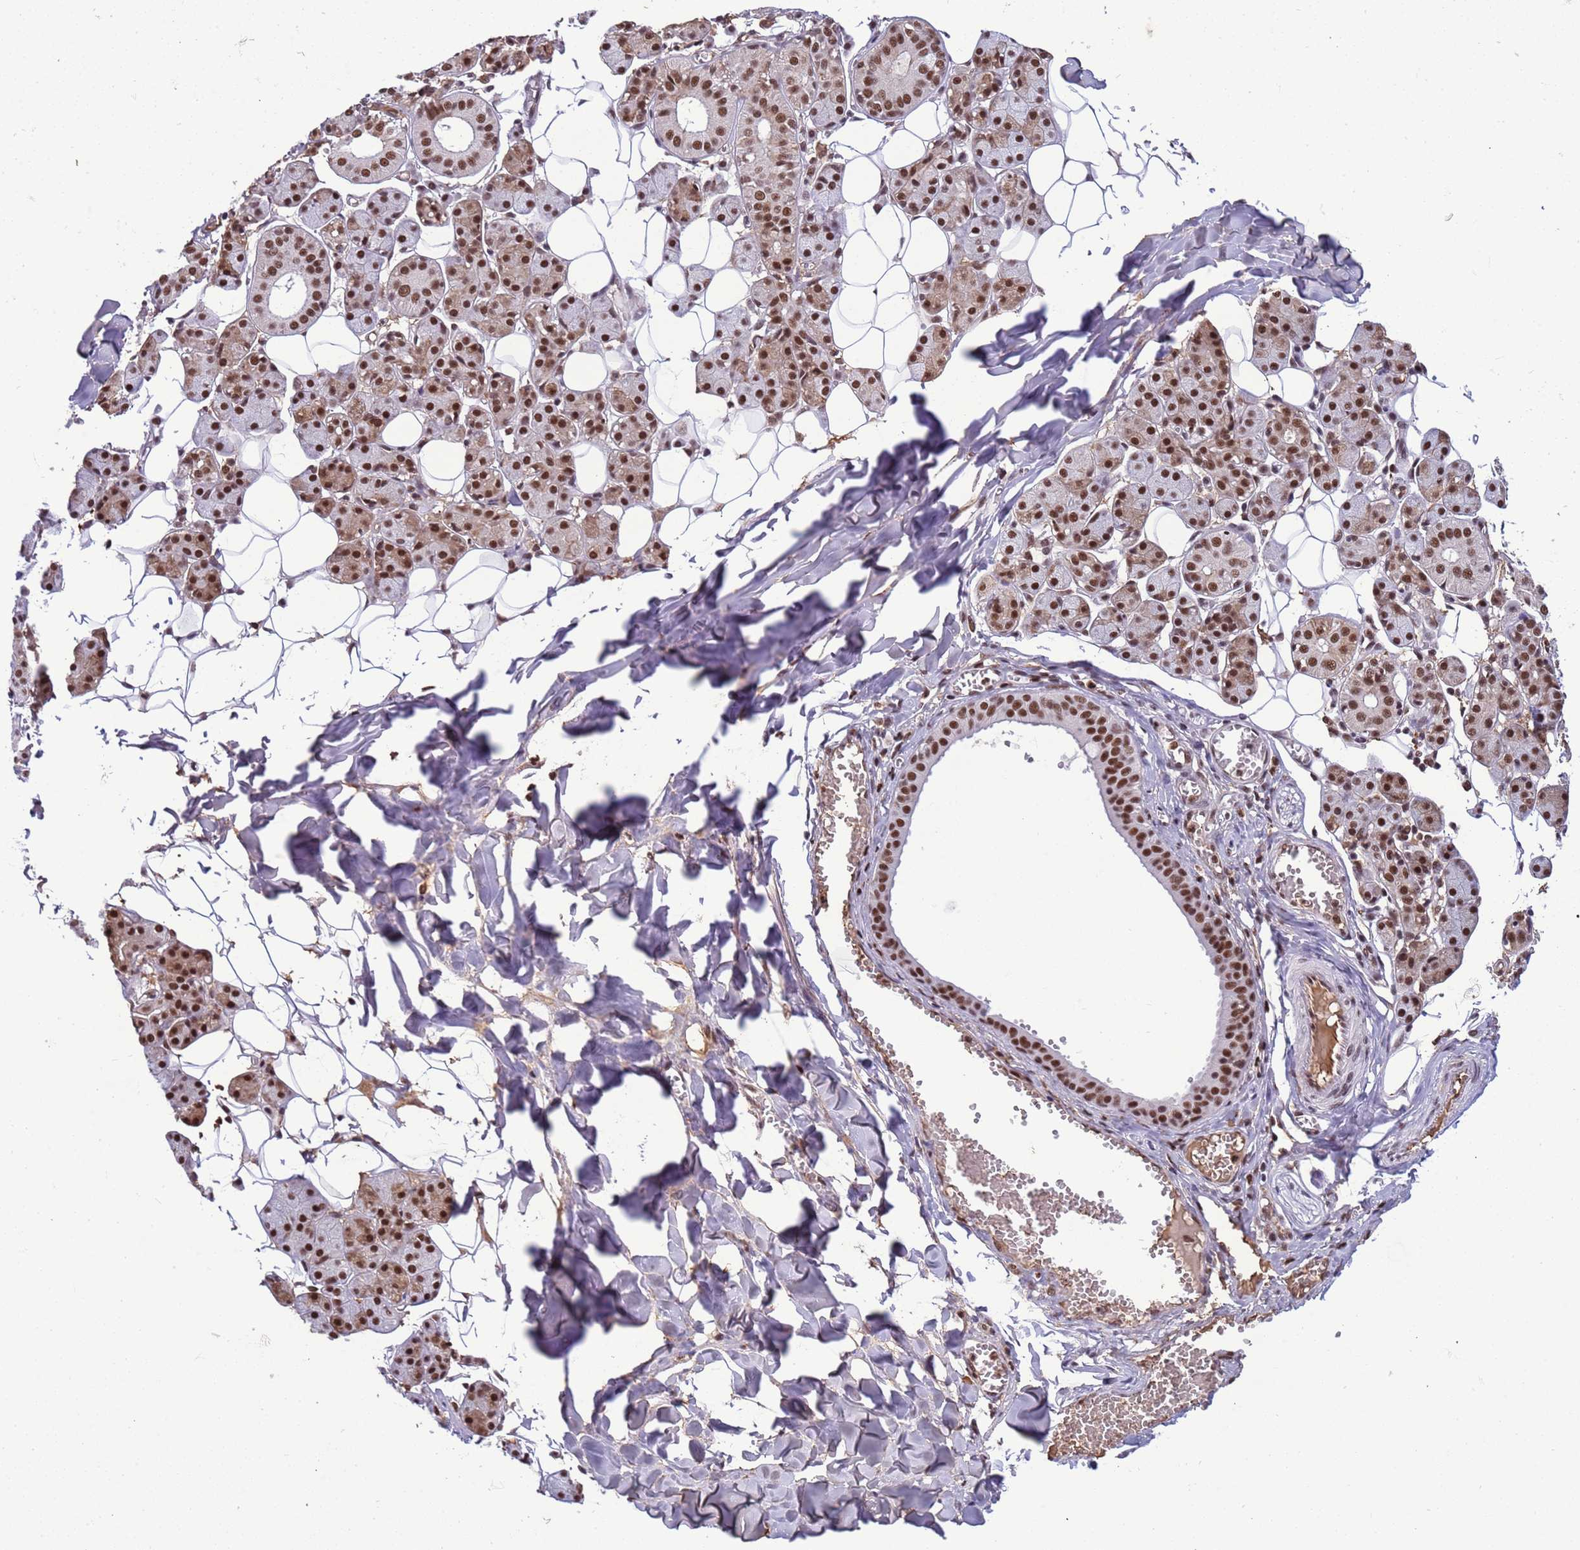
{"staining": {"intensity": "strong", "quantity": ">75%", "location": "nuclear"}, "tissue": "salivary gland", "cell_type": "Glandular cells", "image_type": "normal", "snomed": [{"axis": "morphology", "description": "Normal tissue, NOS"}, {"axis": "topography", "description": "Salivary gland"}], "caption": "Strong nuclear positivity is present in about >75% of glandular cells in benign salivary gland.", "gene": "SRRT", "patient": {"sex": "female", "age": 33}}